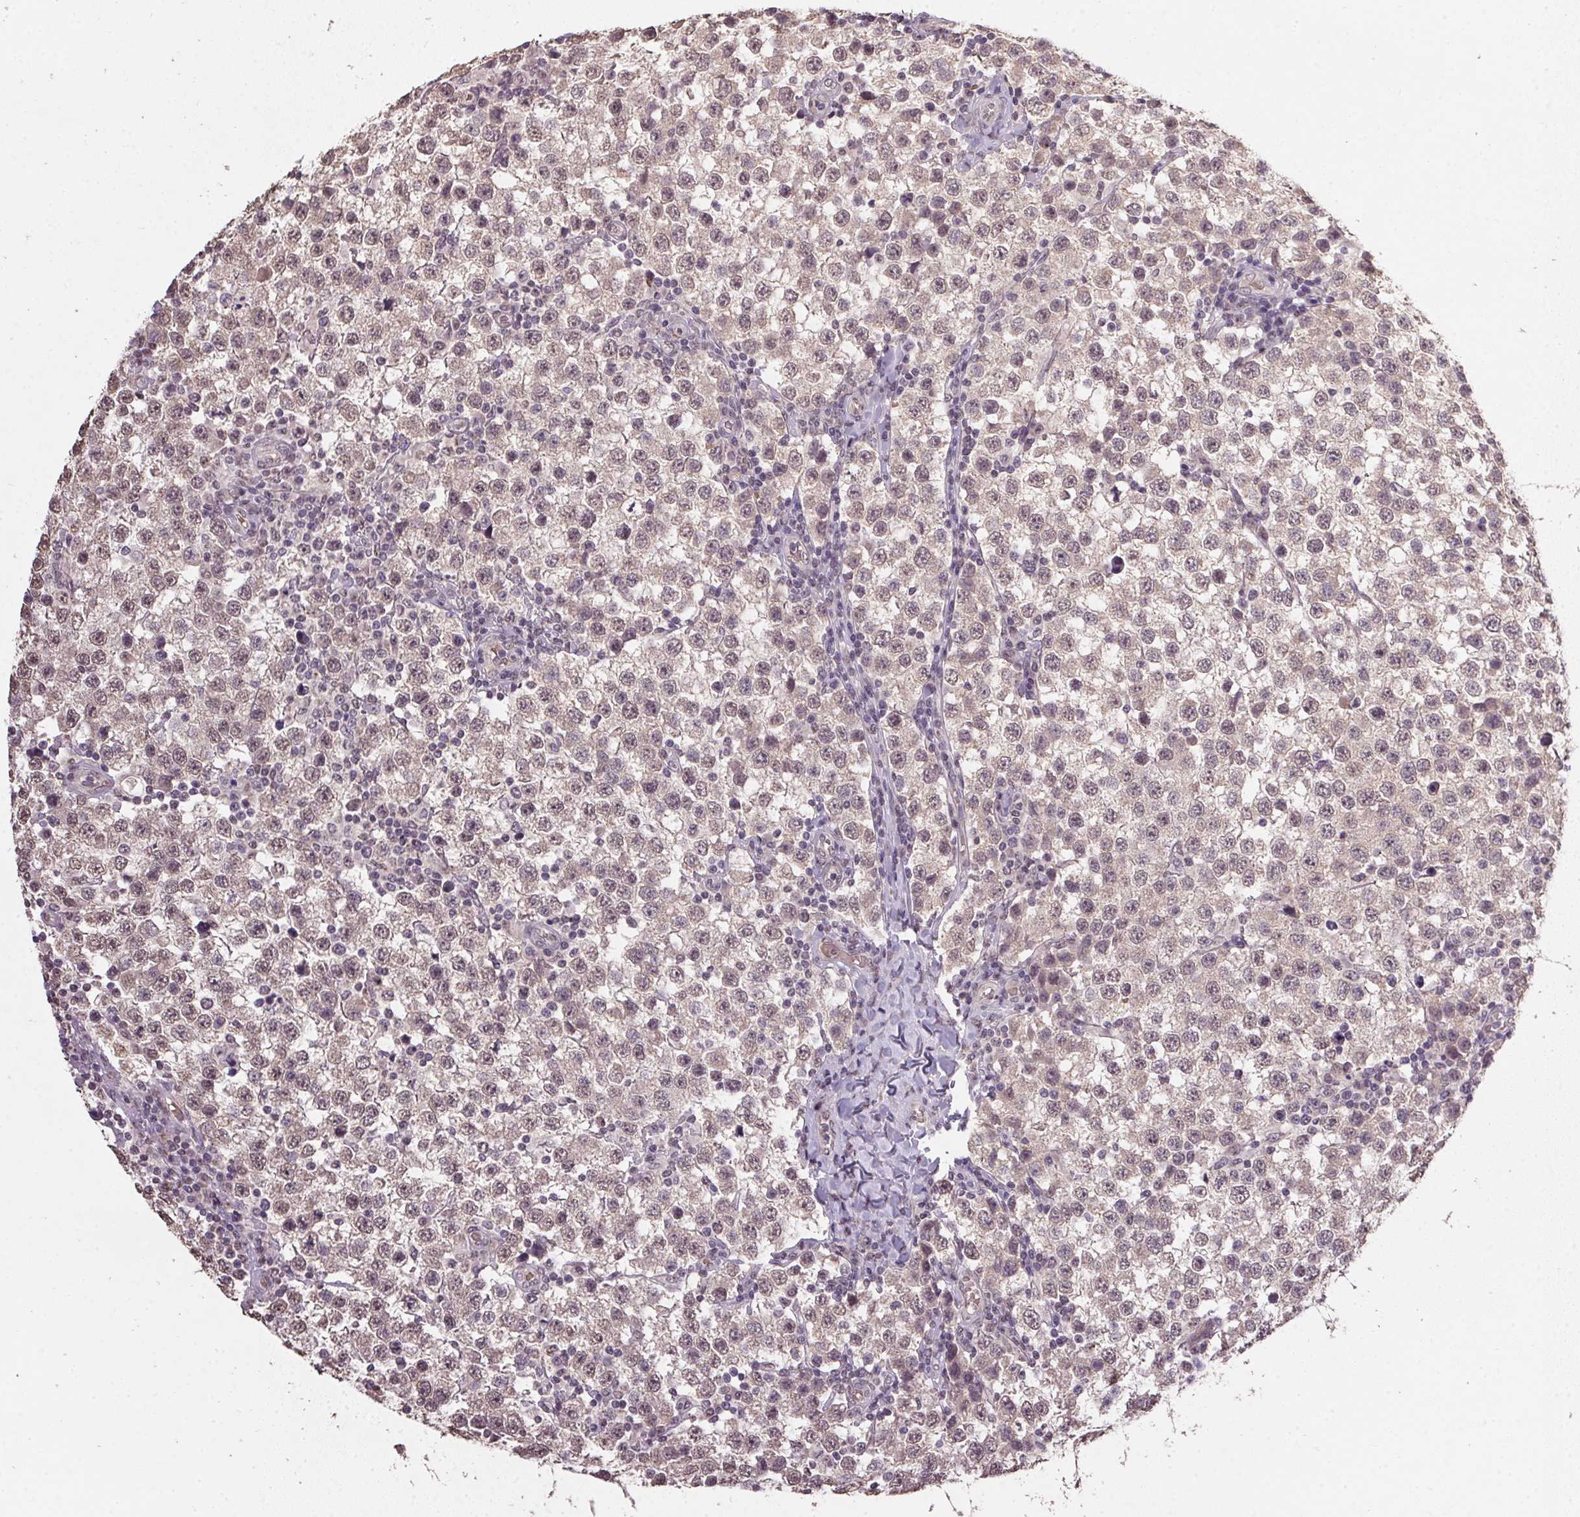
{"staining": {"intensity": "weak", "quantity": ">75%", "location": "nuclear"}, "tissue": "testis cancer", "cell_type": "Tumor cells", "image_type": "cancer", "snomed": [{"axis": "morphology", "description": "Seminoma, NOS"}, {"axis": "topography", "description": "Testis"}], "caption": "Protein analysis of seminoma (testis) tissue displays weak nuclear staining in approximately >75% of tumor cells.", "gene": "PPP4R4", "patient": {"sex": "male", "age": 34}}